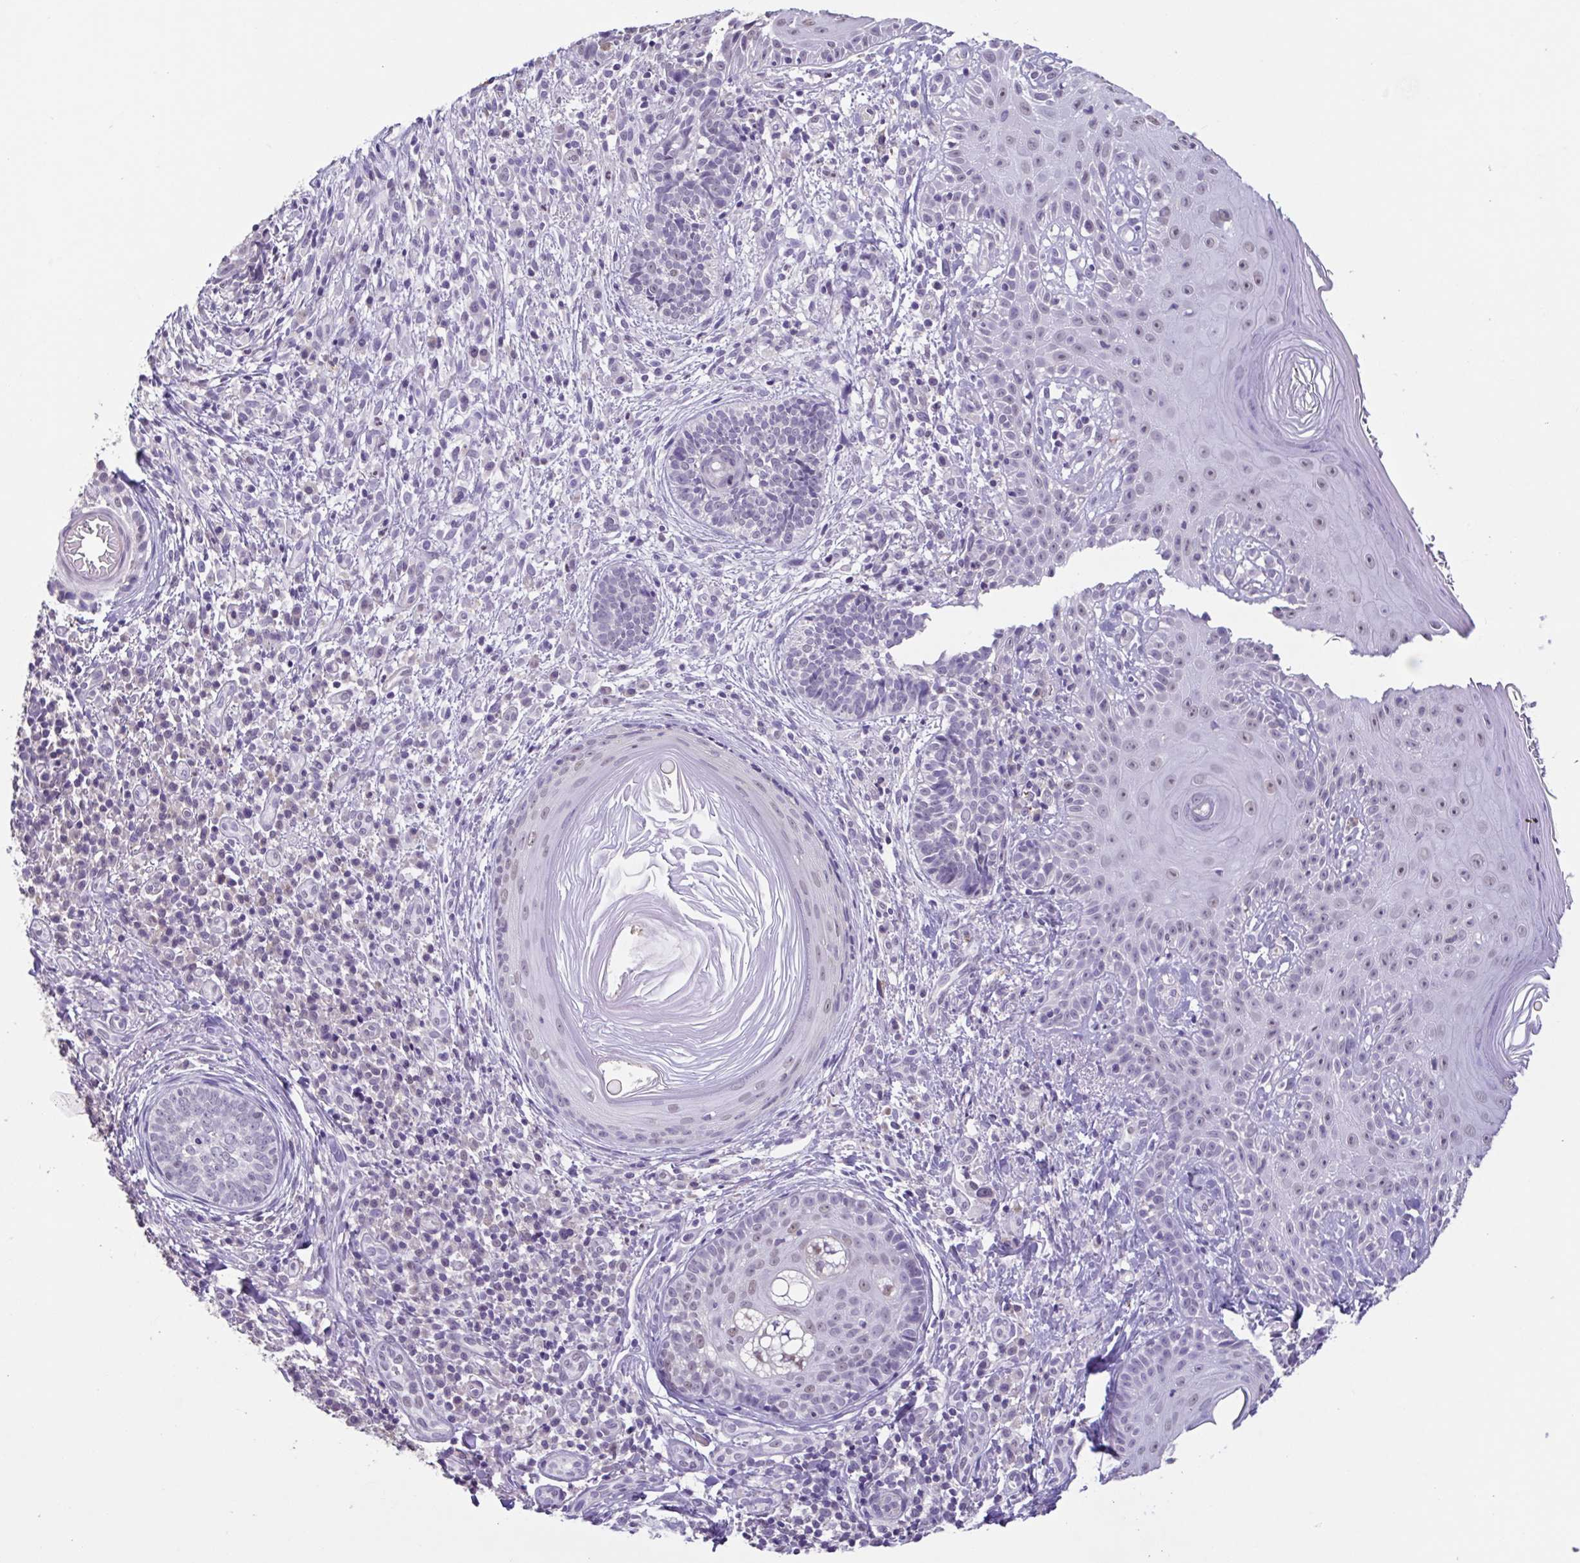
{"staining": {"intensity": "negative", "quantity": "none", "location": "none"}, "tissue": "skin cancer", "cell_type": "Tumor cells", "image_type": "cancer", "snomed": [{"axis": "morphology", "description": "Basal cell carcinoma"}, {"axis": "topography", "description": "Skin"}], "caption": "Tumor cells are negative for brown protein staining in basal cell carcinoma (skin). (DAB (3,3'-diaminobenzidine) IHC, high magnification).", "gene": "ACTRT3", "patient": {"sex": "male", "age": 65}}